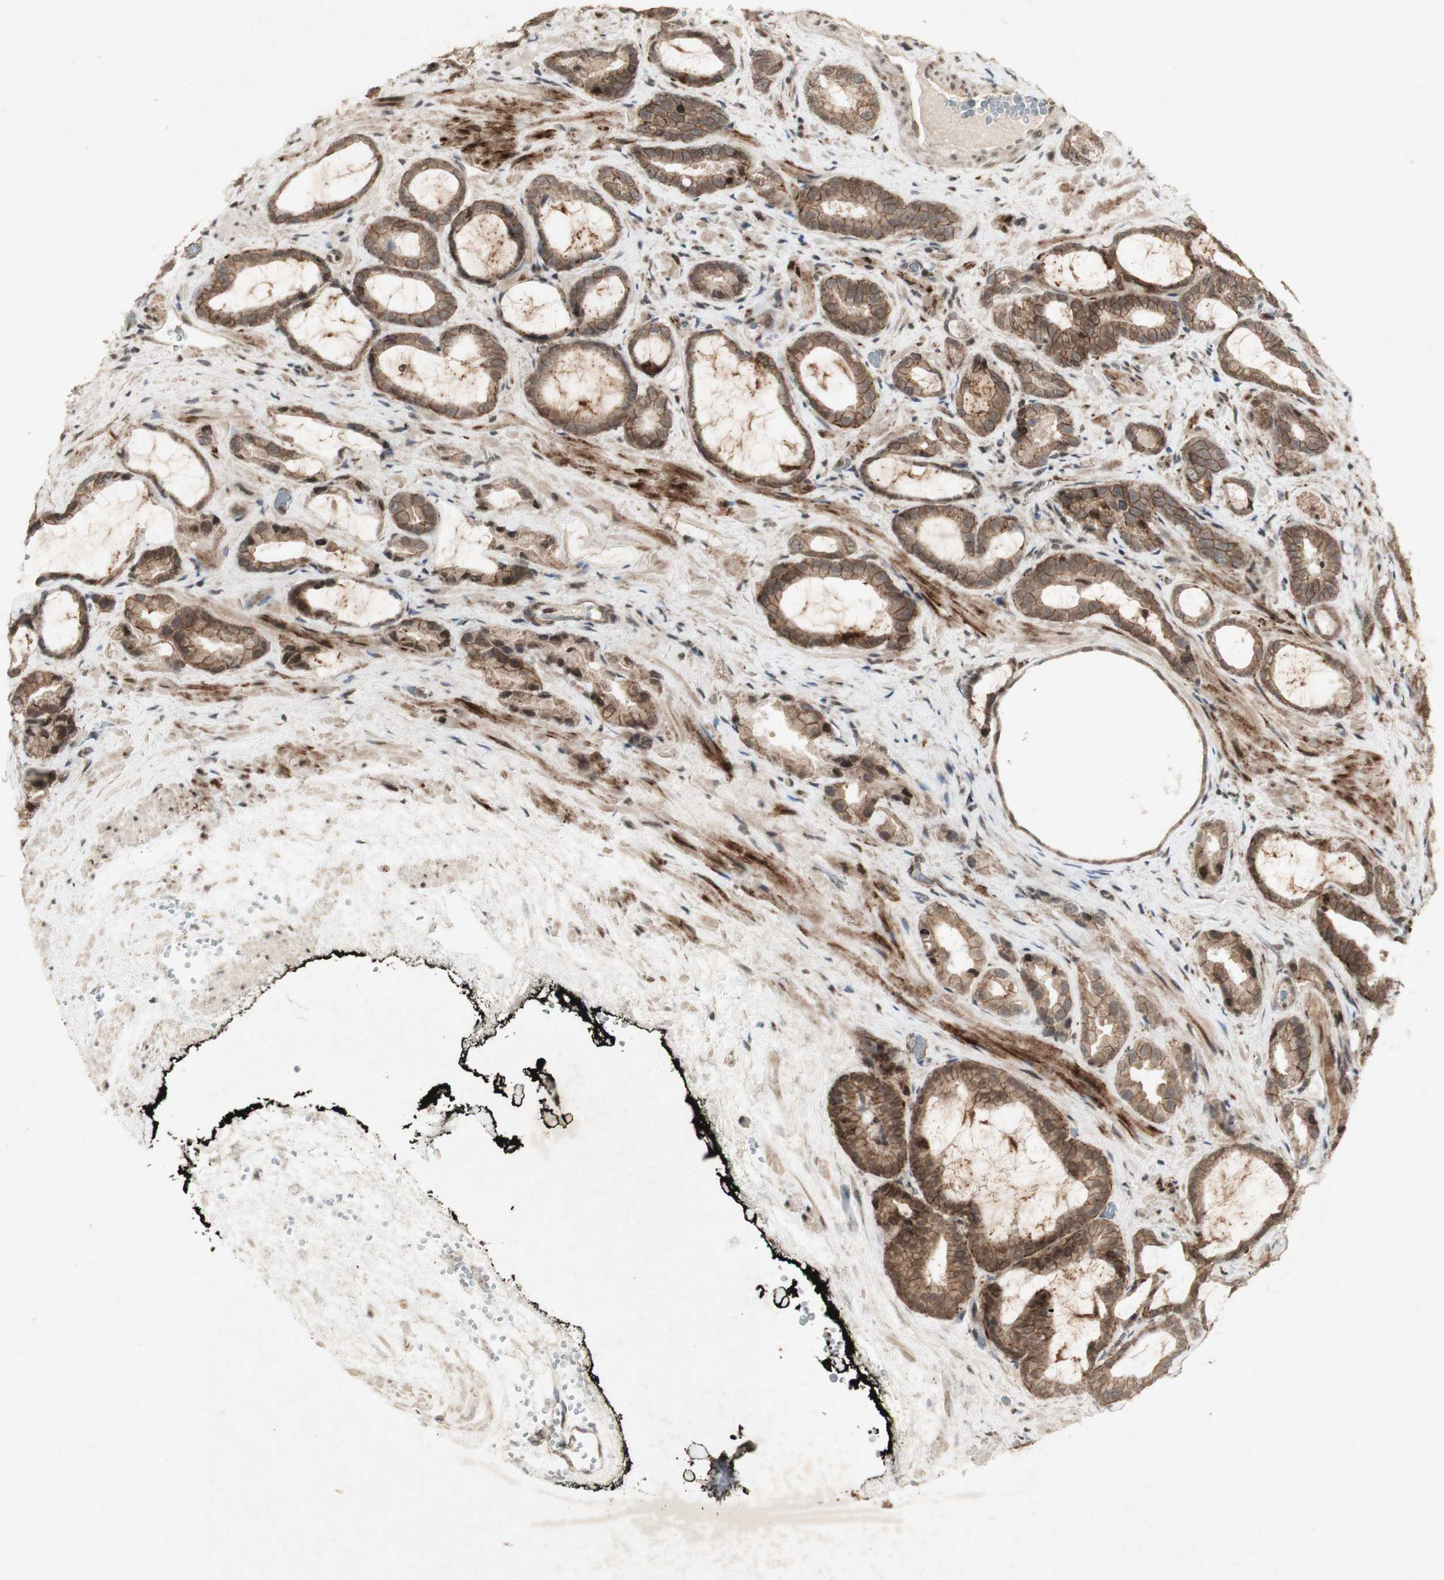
{"staining": {"intensity": "weak", "quantity": ">75%", "location": "cytoplasmic/membranous"}, "tissue": "prostate cancer", "cell_type": "Tumor cells", "image_type": "cancer", "snomed": [{"axis": "morphology", "description": "Adenocarcinoma, Low grade"}, {"axis": "topography", "description": "Prostate"}], "caption": "This is an image of immunohistochemistry staining of prostate cancer (low-grade adenocarcinoma), which shows weak expression in the cytoplasmic/membranous of tumor cells.", "gene": "PLXNA1", "patient": {"sex": "male", "age": 60}}